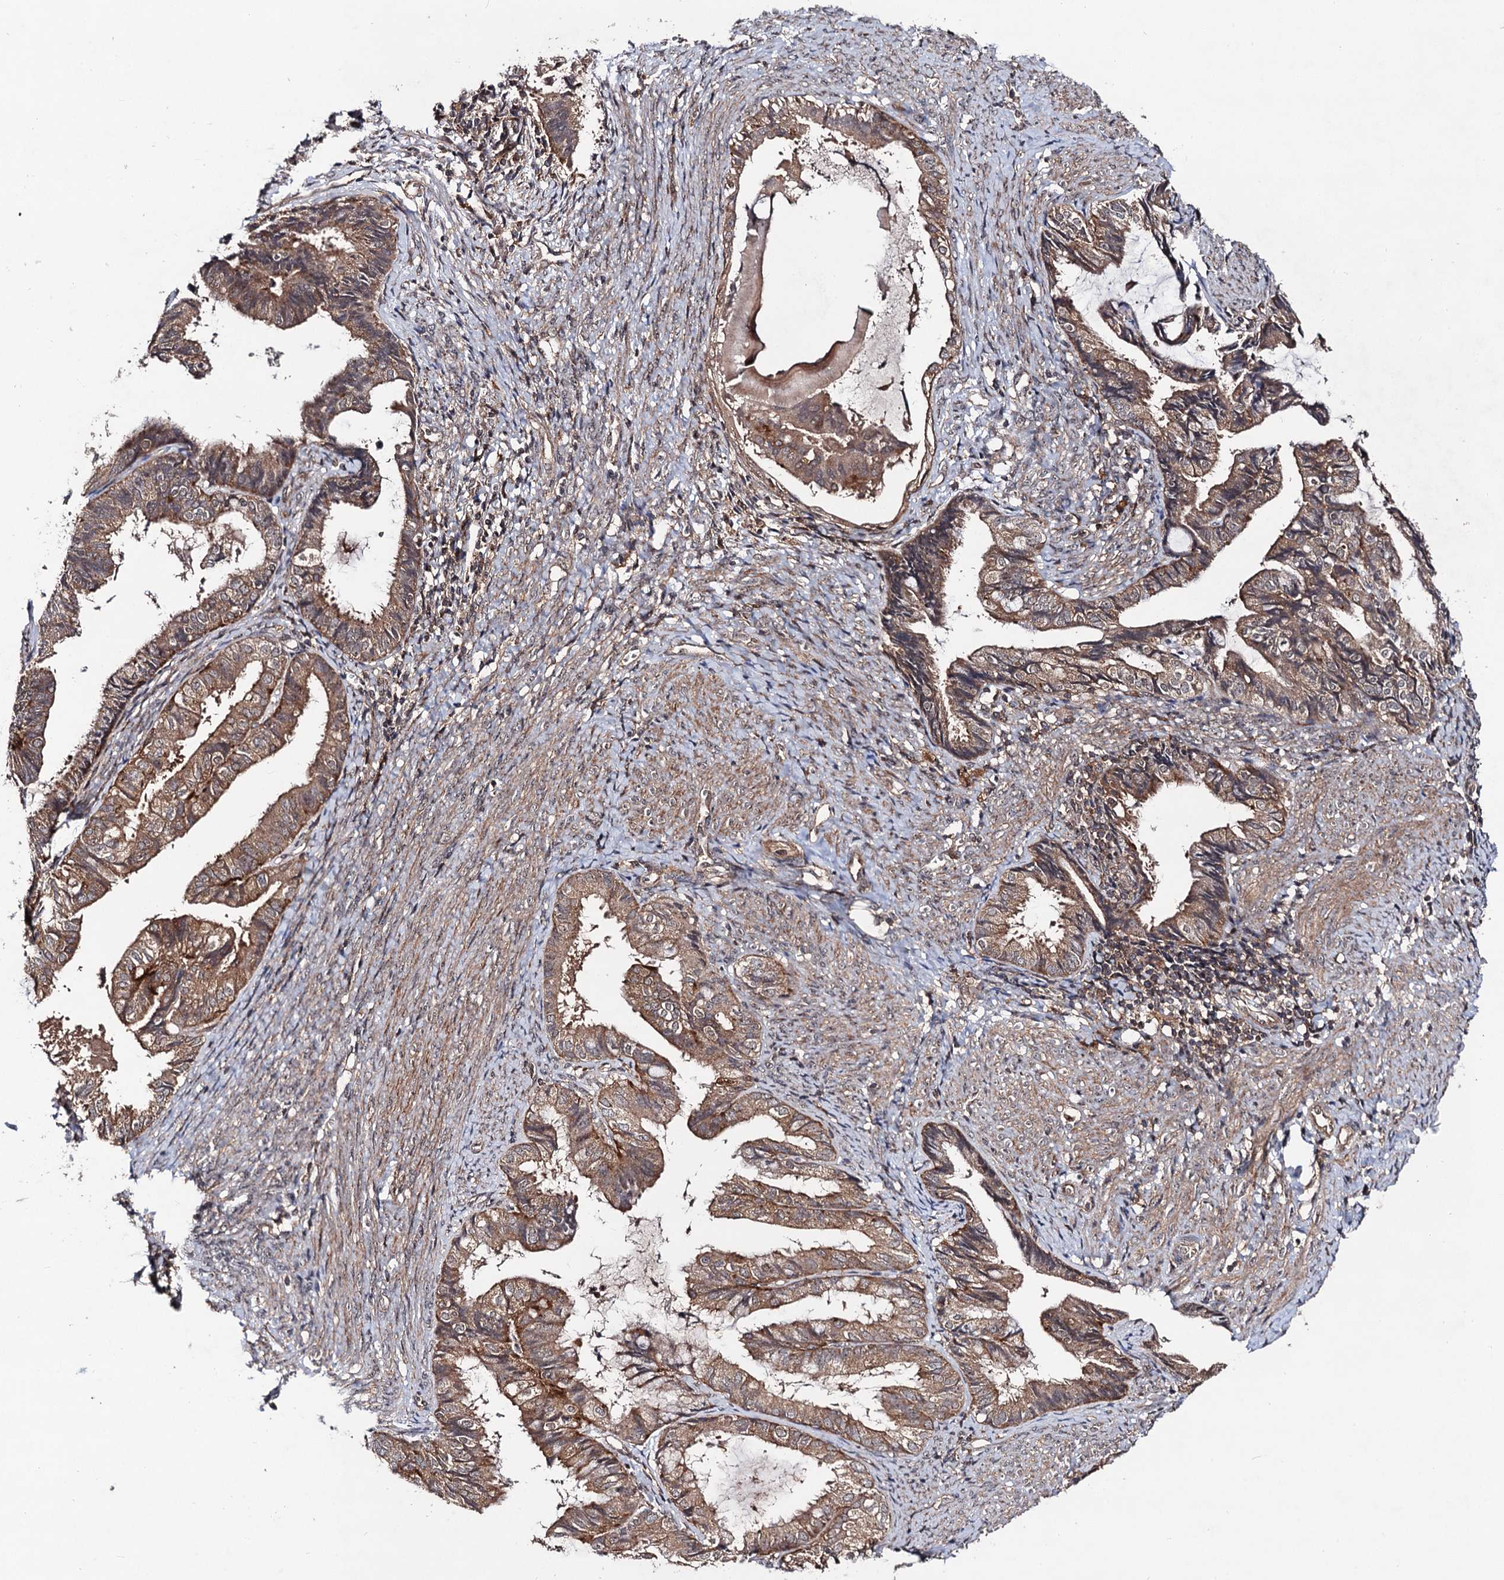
{"staining": {"intensity": "moderate", "quantity": "25%-75%", "location": "cytoplasmic/membranous"}, "tissue": "endometrial cancer", "cell_type": "Tumor cells", "image_type": "cancer", "snomed": [{"axis": "morphology", "description": "Adenocarcinoma, NOS"}, {"axis": "topography", "description": "Endometrium"}], "caption": "Moderate cytoplasmic/membranous staining for a protein is present in about 25%-75% of tumor cells of adenocarcinoma (endometrial) using immunohistochemistry (IHC).", "gene": "KXD1", "patient": {"sex": "female", "age": 86}}